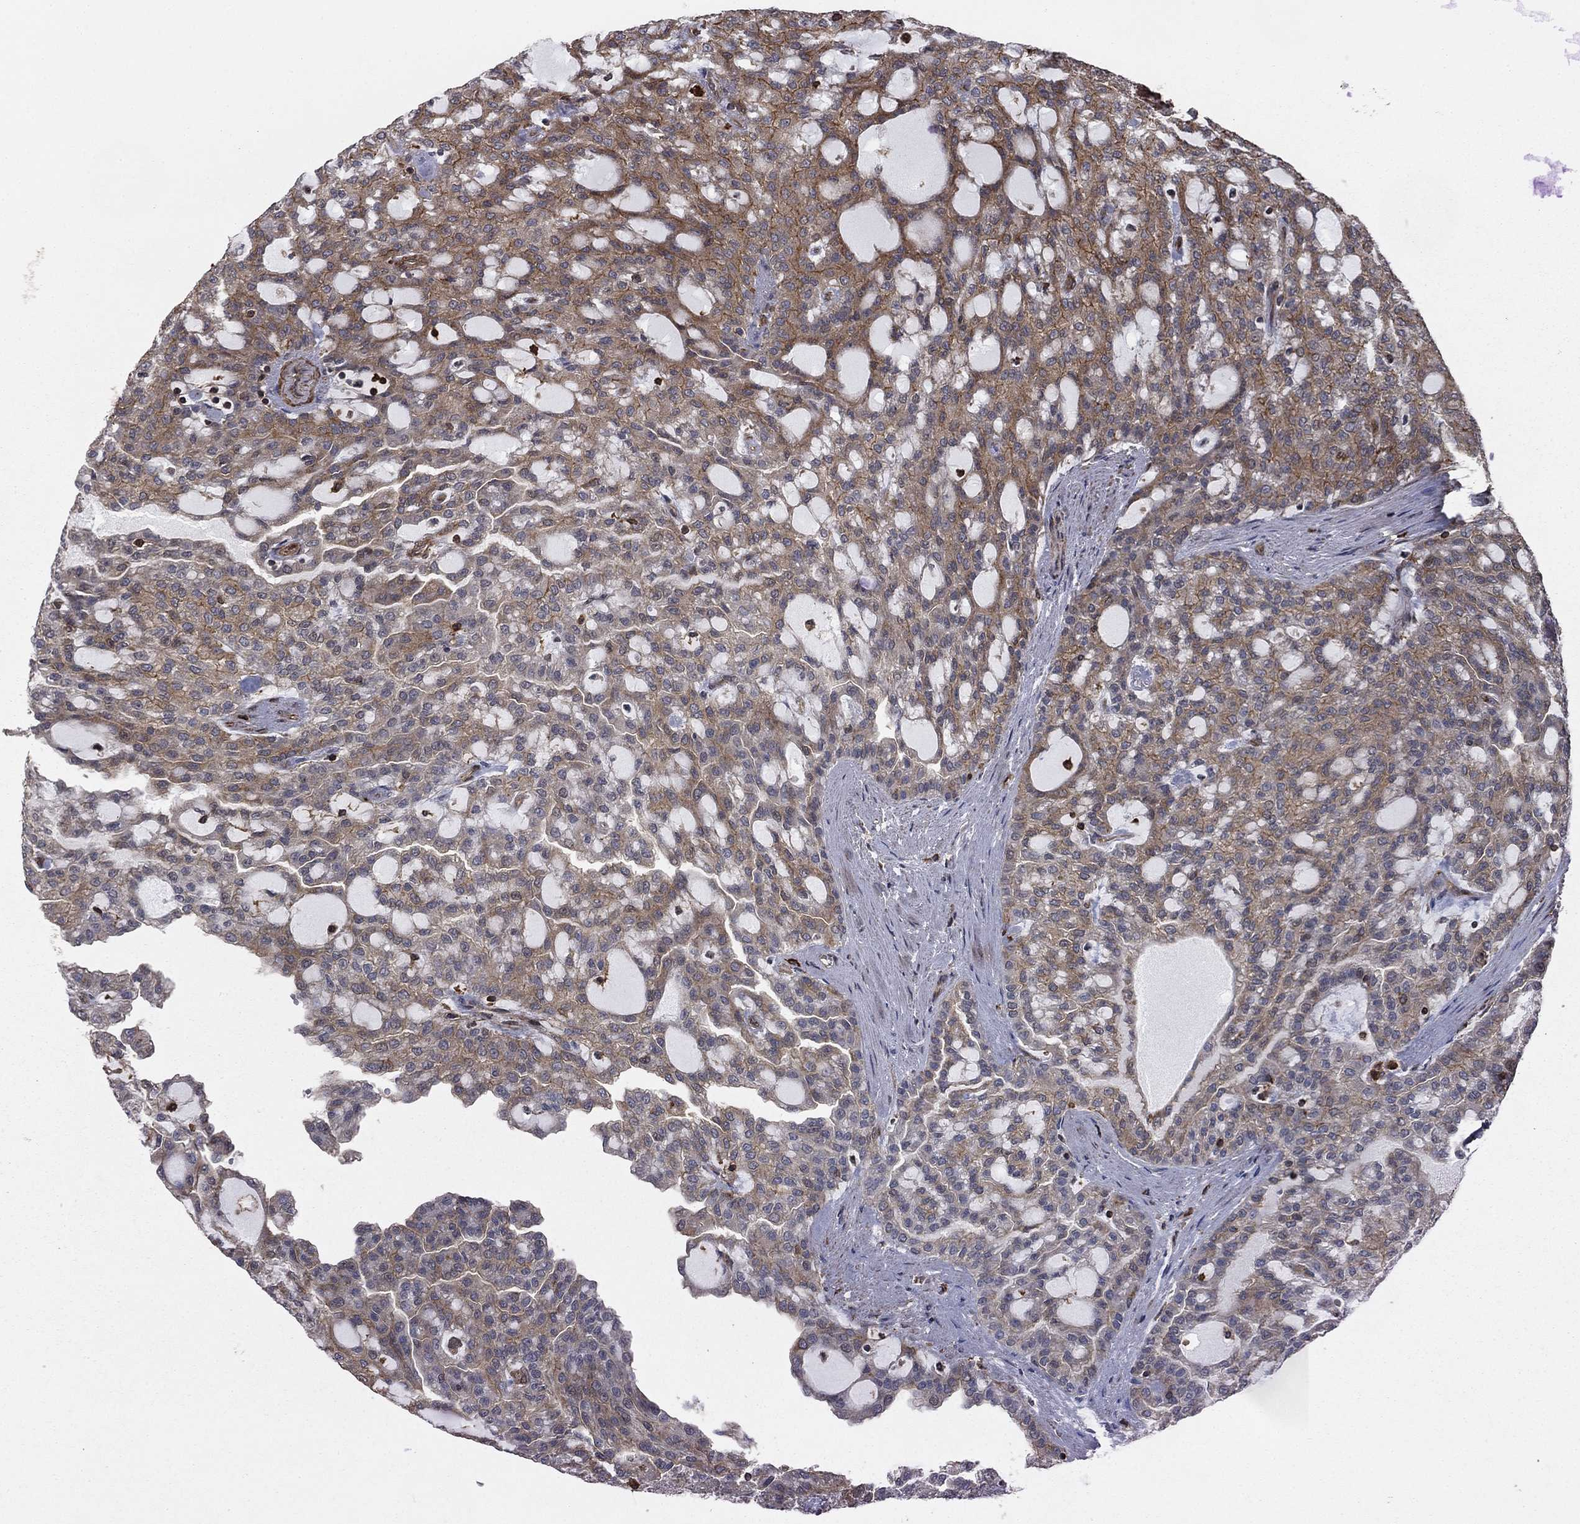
{"staining": {"intensity": "negative", "quantity": "none", "location": "none"}, "tissue": "renal cancer", "cell_type": "Tumor cells", "image_type": "cancer", "snomed": [{"axis": "morphology", "description": "Adenocarcinoma, NOS"}, {"axis": "topography", "description": "Kidney"}], "caption": "An image of renal cancer (adenocarcinoma) stained for a protein demonstrates no brown staining in tumor cells.", "gene": "HABP4", "patient": {"sex": "male", "age": 63}}